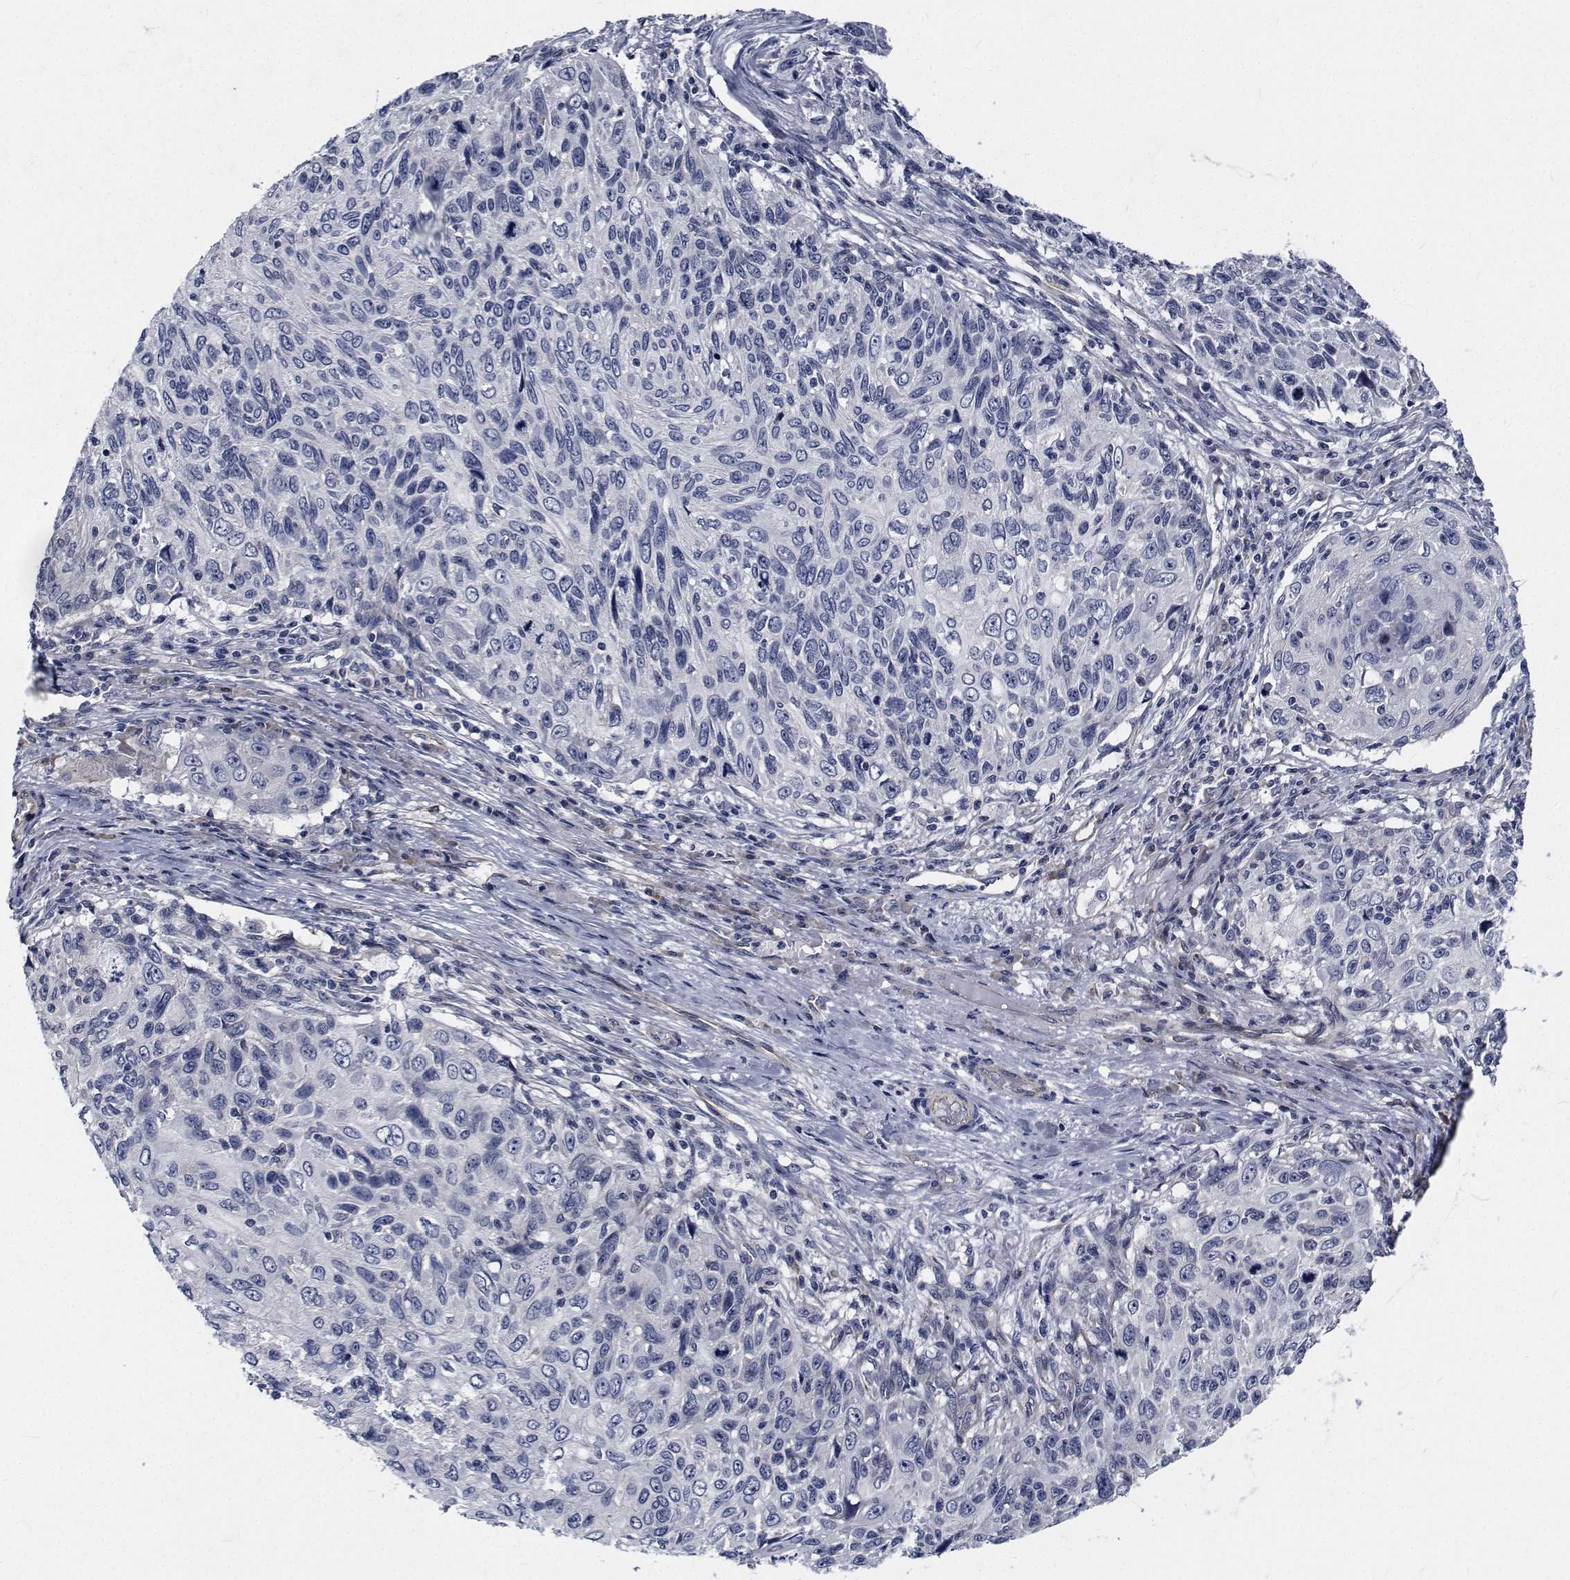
{"staining": {"intensity": "negative", "quantity": "none", "location": "none"}, "tissue": "skin cancer", "cell_type": "Tumor cells", "image_type": "cancer", "snomed": [{"axis": "morphology", "description": "Squamous cell carcinoma, NOS"}, {"axis": "topography", "description": "Skin"}], "caption": "DAB immunohistochemical staining of skin cancer demonstrates no significant positivity in tumor cells.", "gene": "TTBK1", "patient": {"sex": "male", "age": 92}}